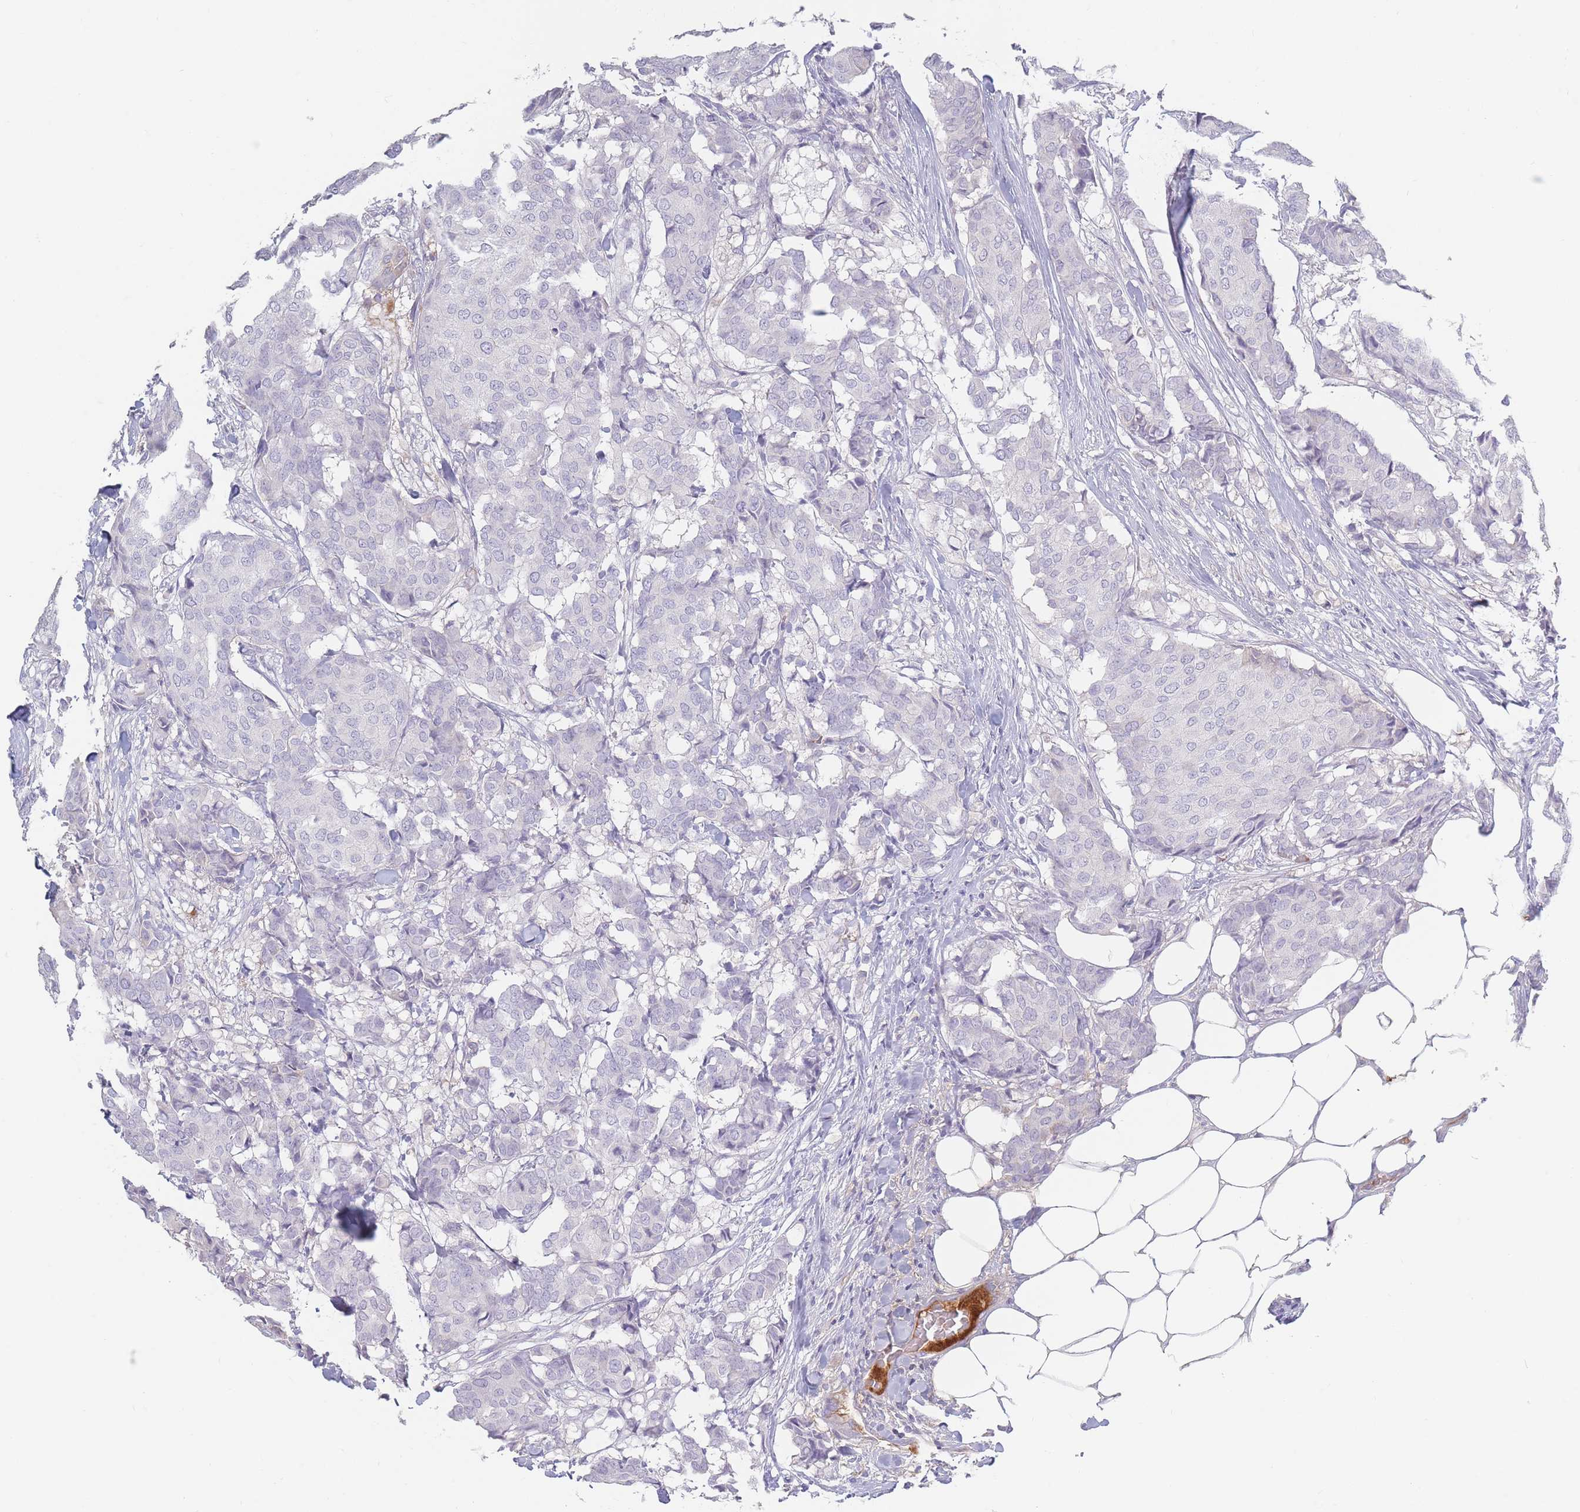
{"staining": {"intensity": "negative", "quantity": "none", "location": "none"}, "tissue": "breast cancer", "cell_type": "Tumor cells", "image_type": "cancer", "snomed": [{"axis": "morphology", "description": "Duct carcinoma"}, {"axis": "topography", "description": "Breast"}], "caption": "This histopathology image is of breast cancer stained with immunohistochemistry (IHC) to label a protein in brown with the nuclei are counter-stained blue. There is no expression in tumor cells.", "gene": "PRG4", "patient": {"sex": "female", "age": 75}}